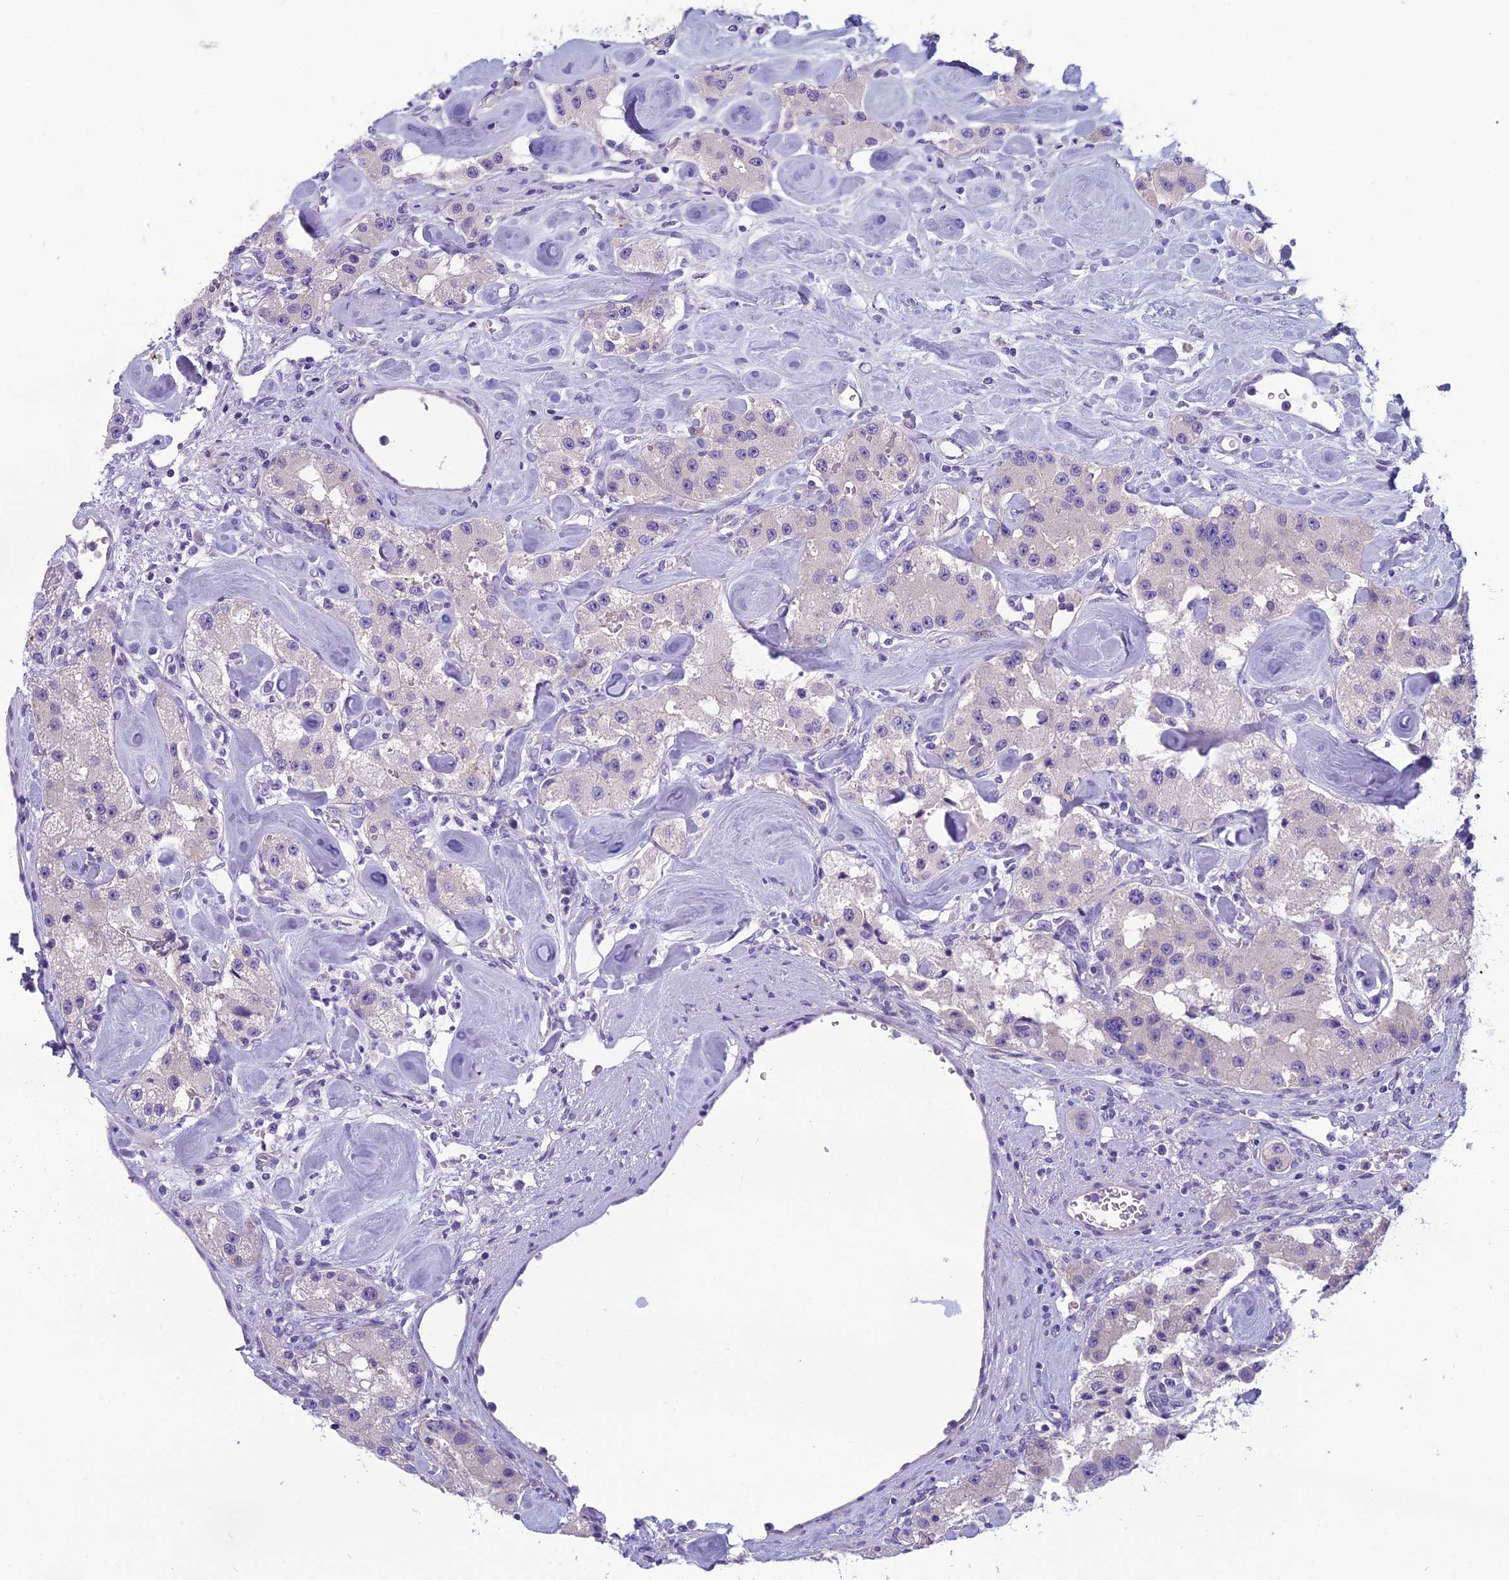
{"staining": {"intensity": "negative", "quantity": "none", "location": "none"}, "tissue": "carcinoid", "cell_type": "Tumor cells", "image_type": "cancer", "snomed": [{"axis": "morphology", "description": "Carcinoid, malignant, NOS"}, {"axis": "topography", "description": "Pancreas"}], "caption": "An immunohistochemistry micrograph of carcinoid is shown. There is no staining in tumor cells of carcinoid.", "gene": "RBM41", "patient": {"sex": "male", "age": 41}}